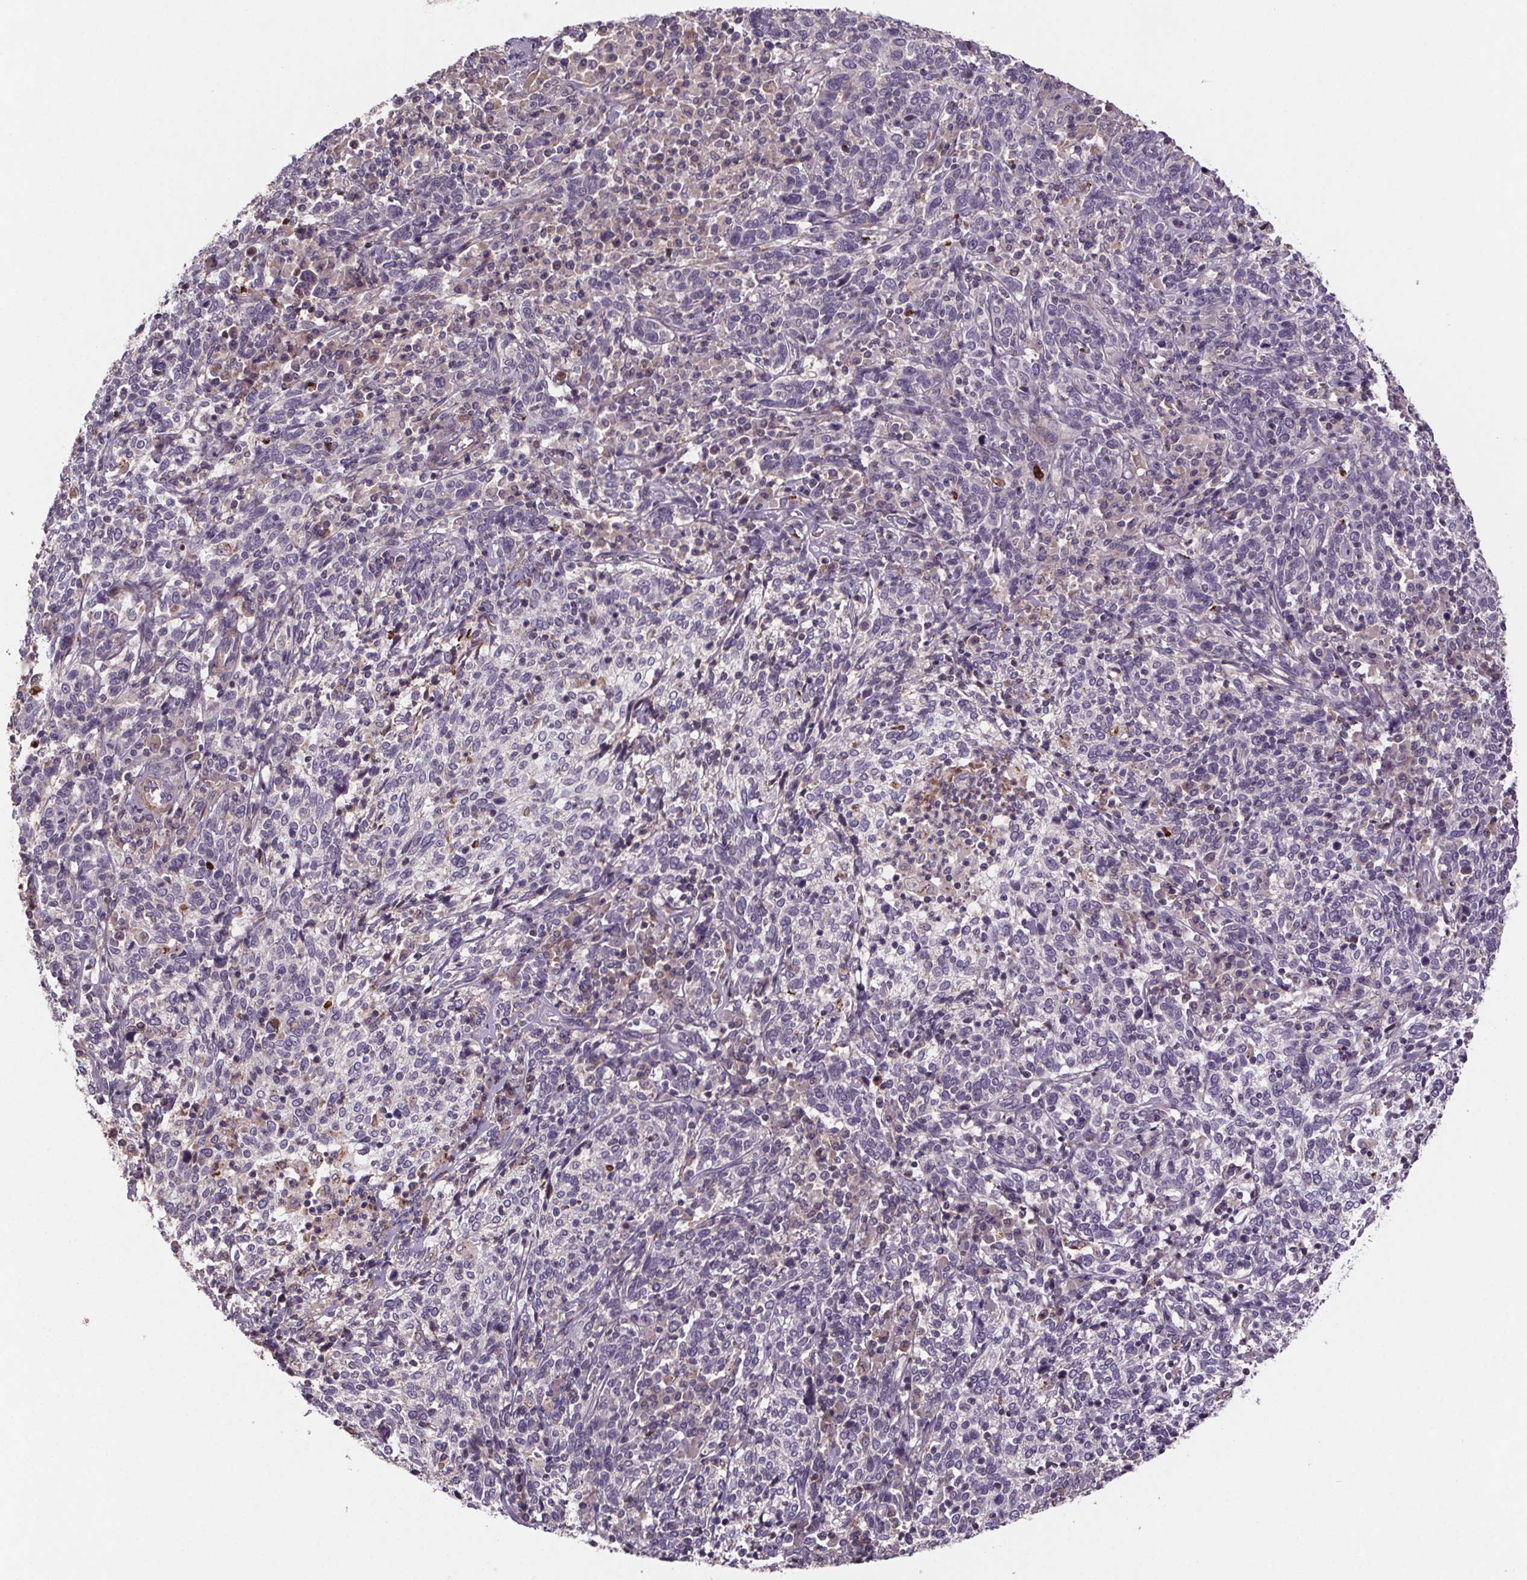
{"staining": {"intensity": "negative", "quantity": "none", "location": "none"}, "tissue": "cervical cancer", "cell_type": "Tumor cells", "image_type": "cancer", "snomed": [{"axis": "morphology", "description": "Squamous cell carcinoma, NOS"}, {"axis": "topography", "description": "Cervix"}], "caption": "The immunohistochemistry image has no significant positivity in tumor cells of cervical squamous cell carcinoma tissue.", "gene": "CLN3", "patient": {"sex": "female", "age": 46}}